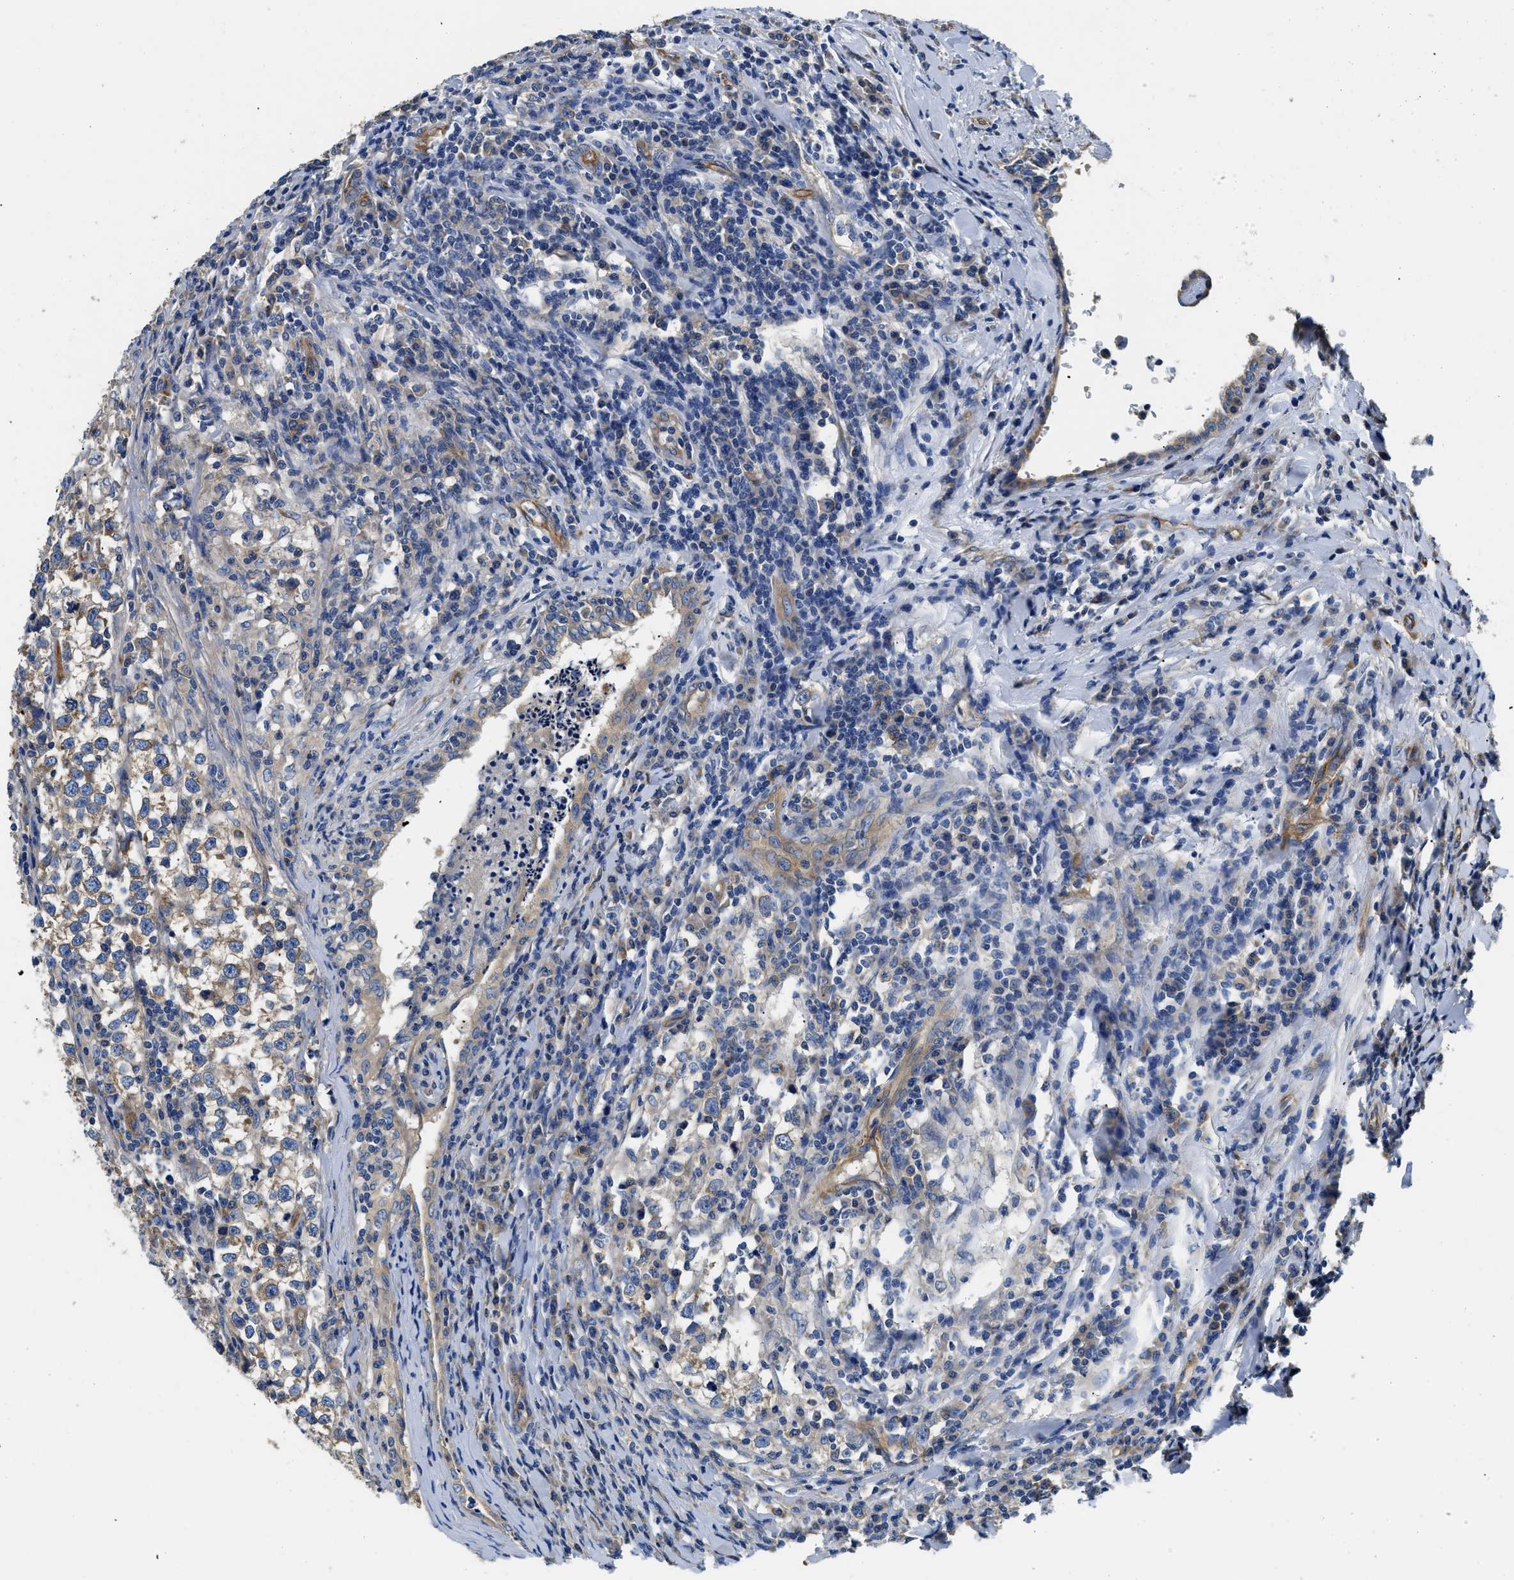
{"staining": {"intensity": "moderate", "quantity": "25%-75%", "location": "cytoplasmic/membranous"}, "tissue": "testis cancer", "cell_type": "Tumor cells", "image_type": "cancer", "snomed": [{"axis": "morphology", "description": "Normal tissue, NOS"}, {"axis": "morphology", "description": "Seminoma, NOS"}, {"axis": "topography", "description": "Testis"}], "caption": "Human testis cancer stained with a protein marker shows moderate staining in tumor cells.", "gene": "CSDE1", "patient": {"sex": "male", "age": 43}}